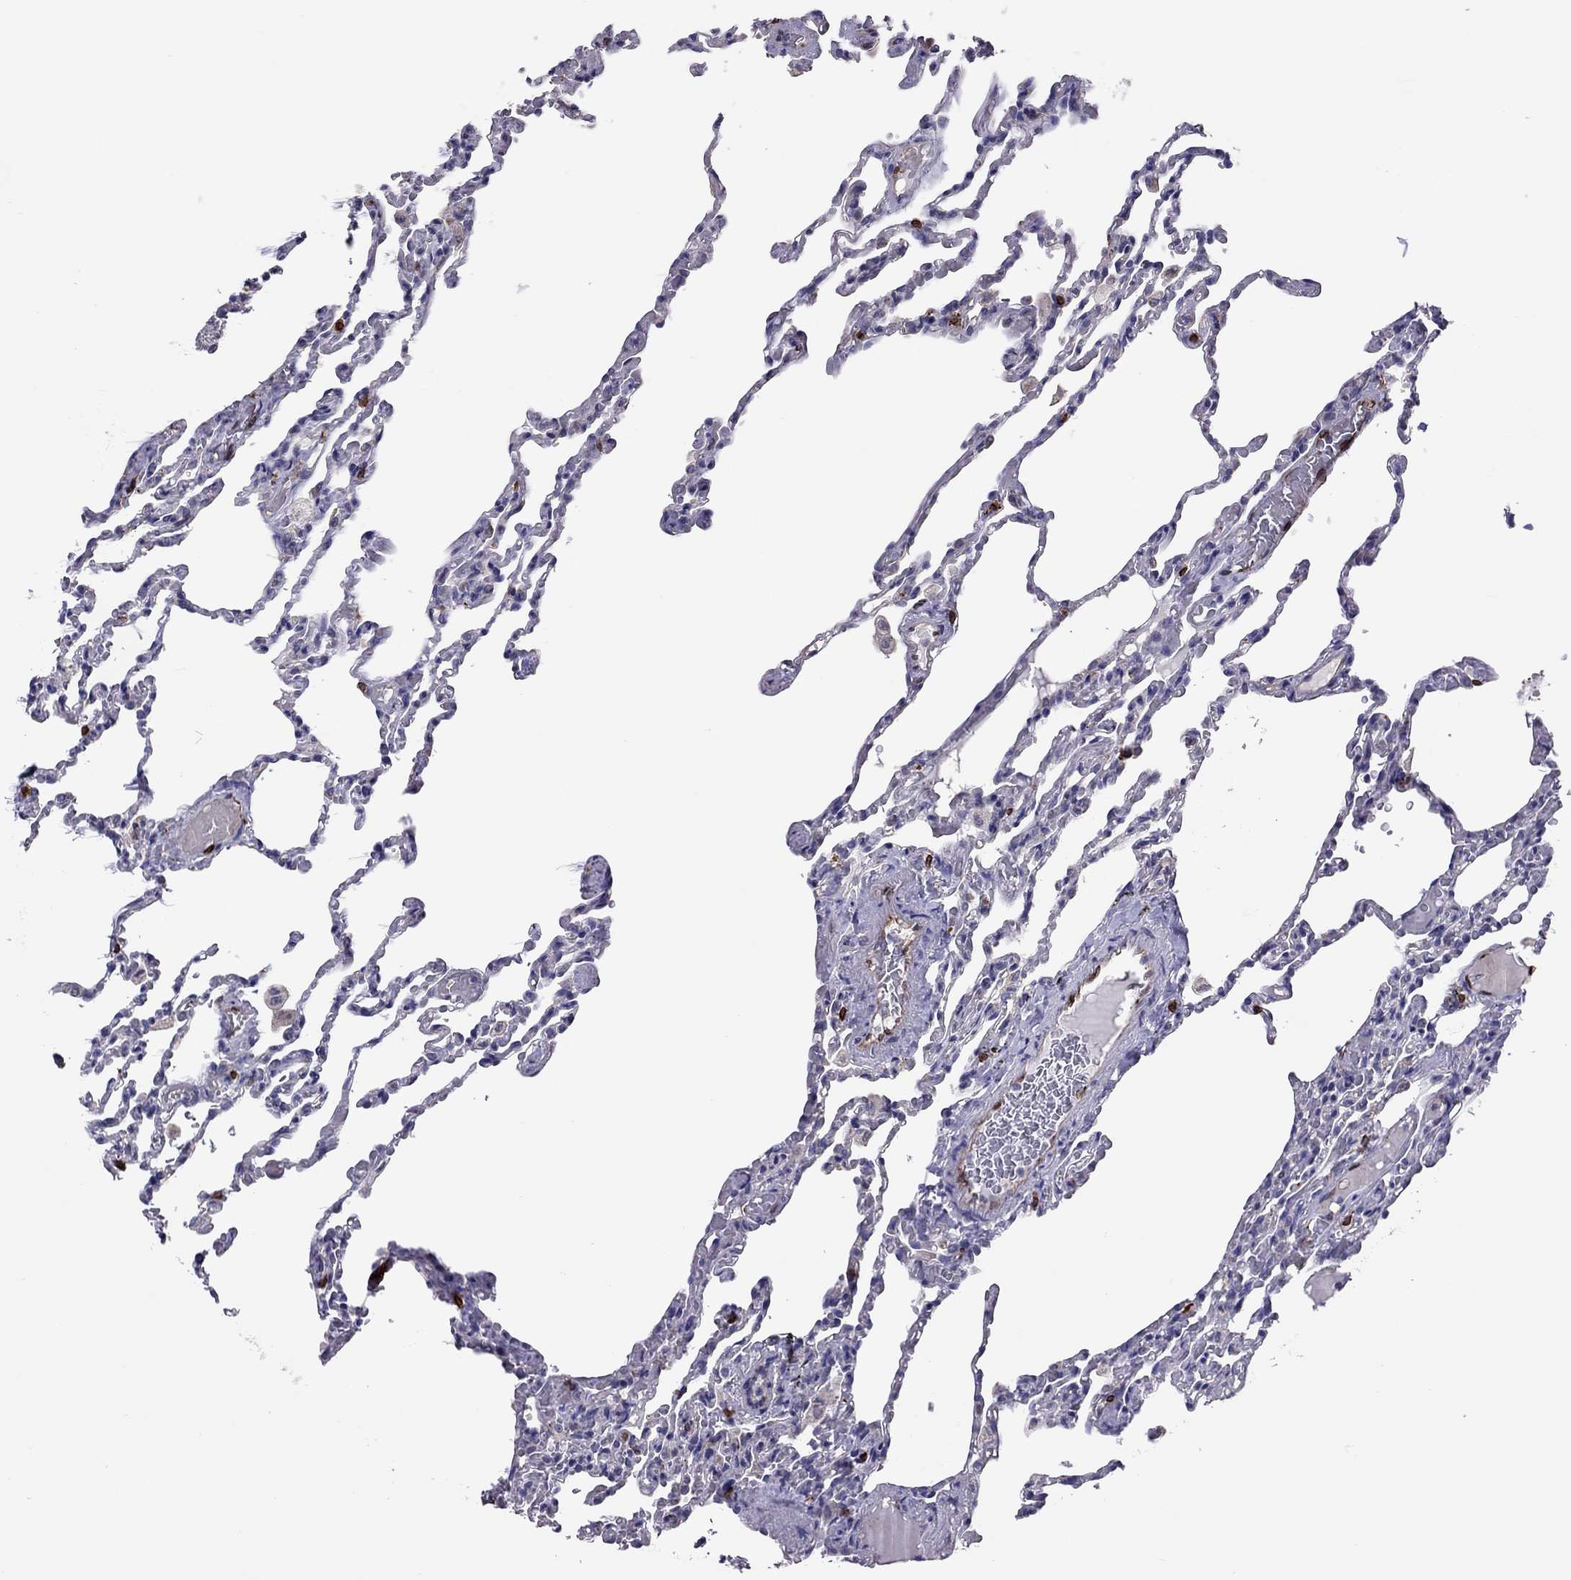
{"staining": {"intensity": "negative", "quantity": "none", "location": "none"}, "tissue": "lung", "cell_type": "Alveolar cells", "image_type": "normal", "snomed": [{"axis": "morphology", "description": "Normal tissue, NOS"}, {"axis": "topography", "description": "Lung"}], "caption": "Protein analysis of normal lung displays no significant positivity in alveolar cells. (DAB immunohistochemistry visualized using brightfield microscopy, high magnification).", "gene": "ADORA2A", "patient": {"sex": "female", "age": 43}}